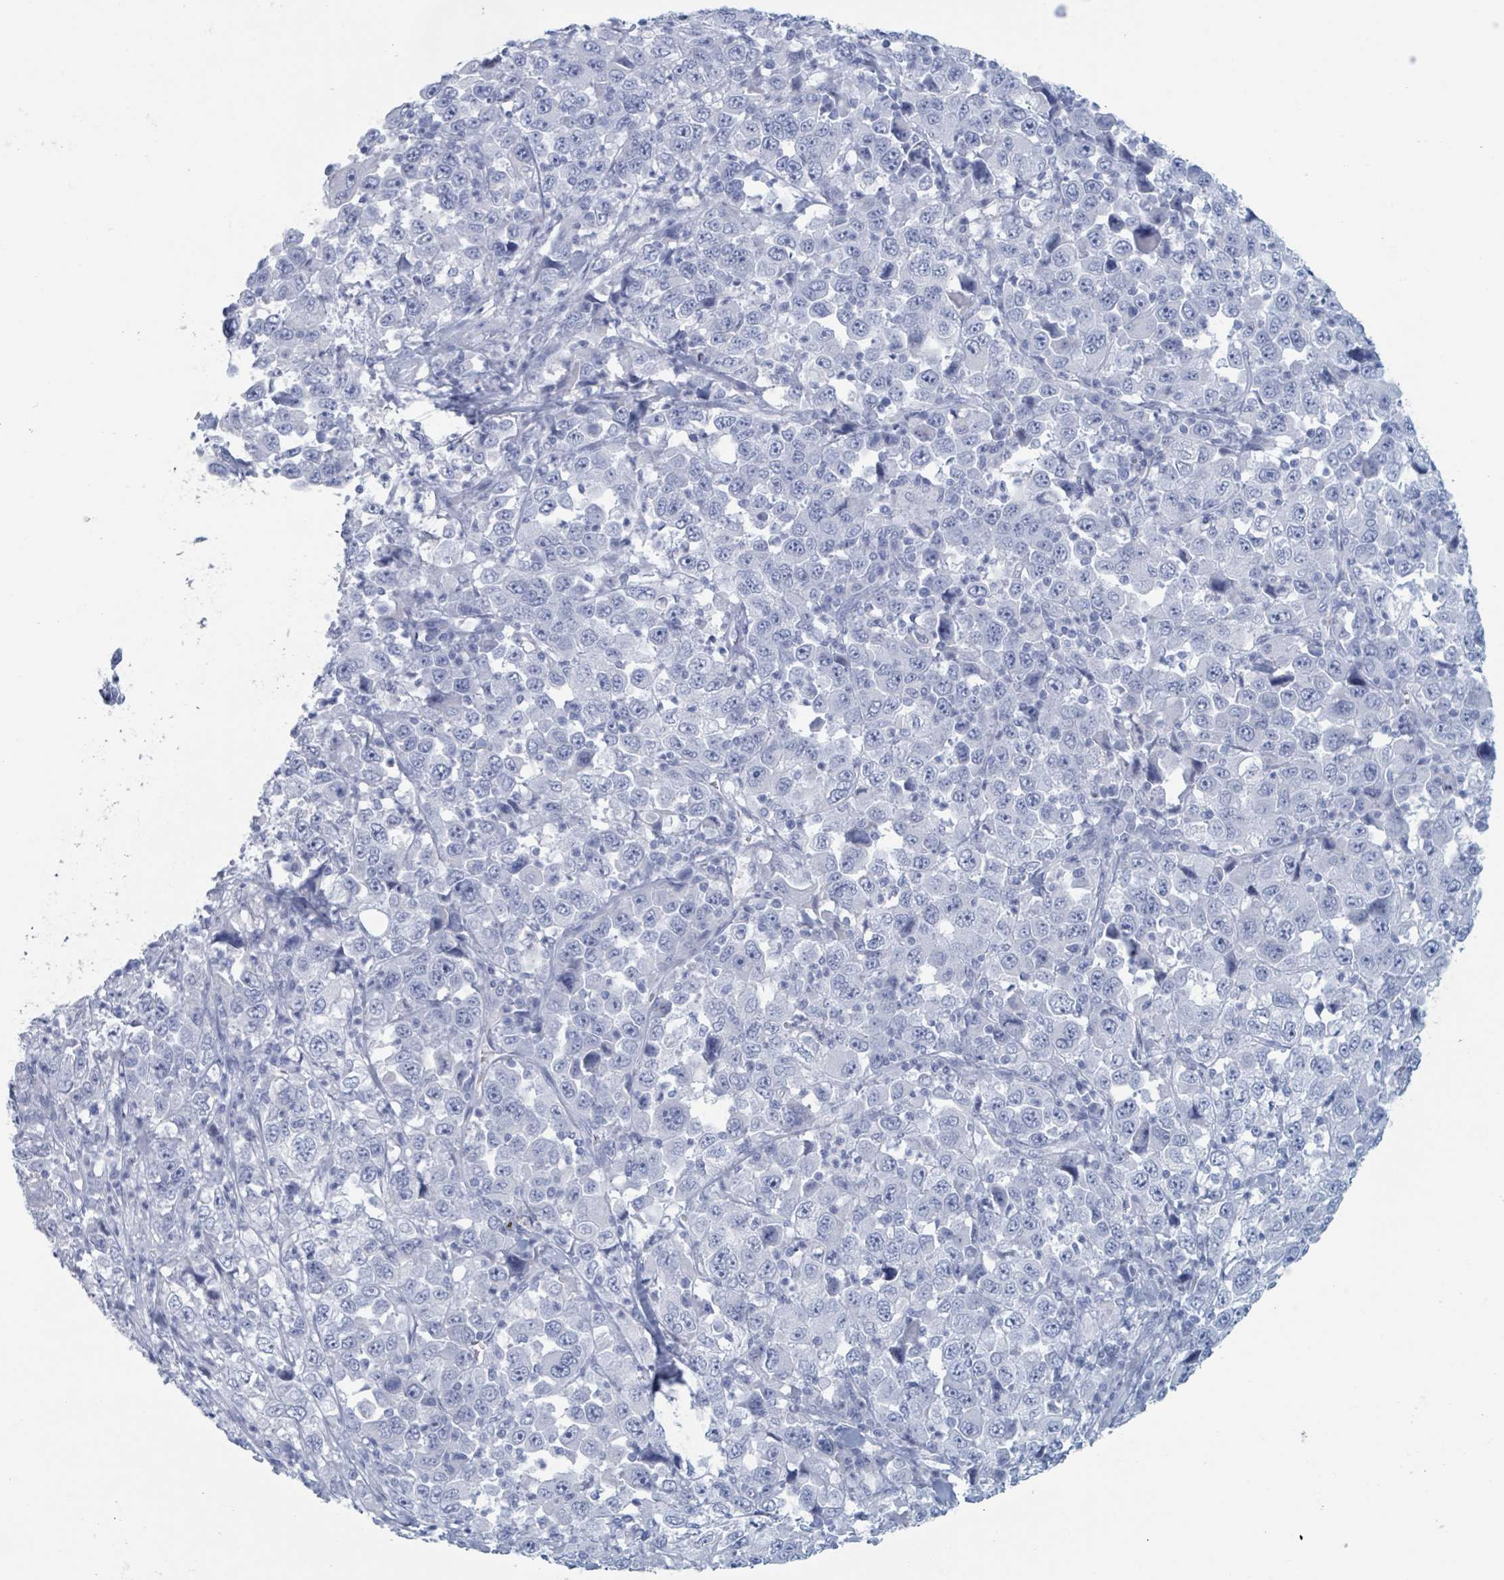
{"staining": {"intensity": "negative", "quantity": "none", "location": "none"}, "tissue": "stomach cancer", "cell_type": "Tumor cells", "image_type": "cancer", "snomed": [{"axis": "morphology", "description": "Normal tissue, NOS"}, {"axis": "morphology", "description": "Adenocarcinoma, NOS"}, {"axis": "topography", "description": "Stomach, upper"}, {"axis": "topography", "description": "Stomach"}], "caption": "High magnification brightfield microscopy of stomach cancer stained with DAB (3,3'-diaminobenzidine) (brown) and counterstained with hematoxylin (blue): tumor cells show no significant staining.", "gene": "KLK4", "patient": {"sex": "male", "age": 59}}